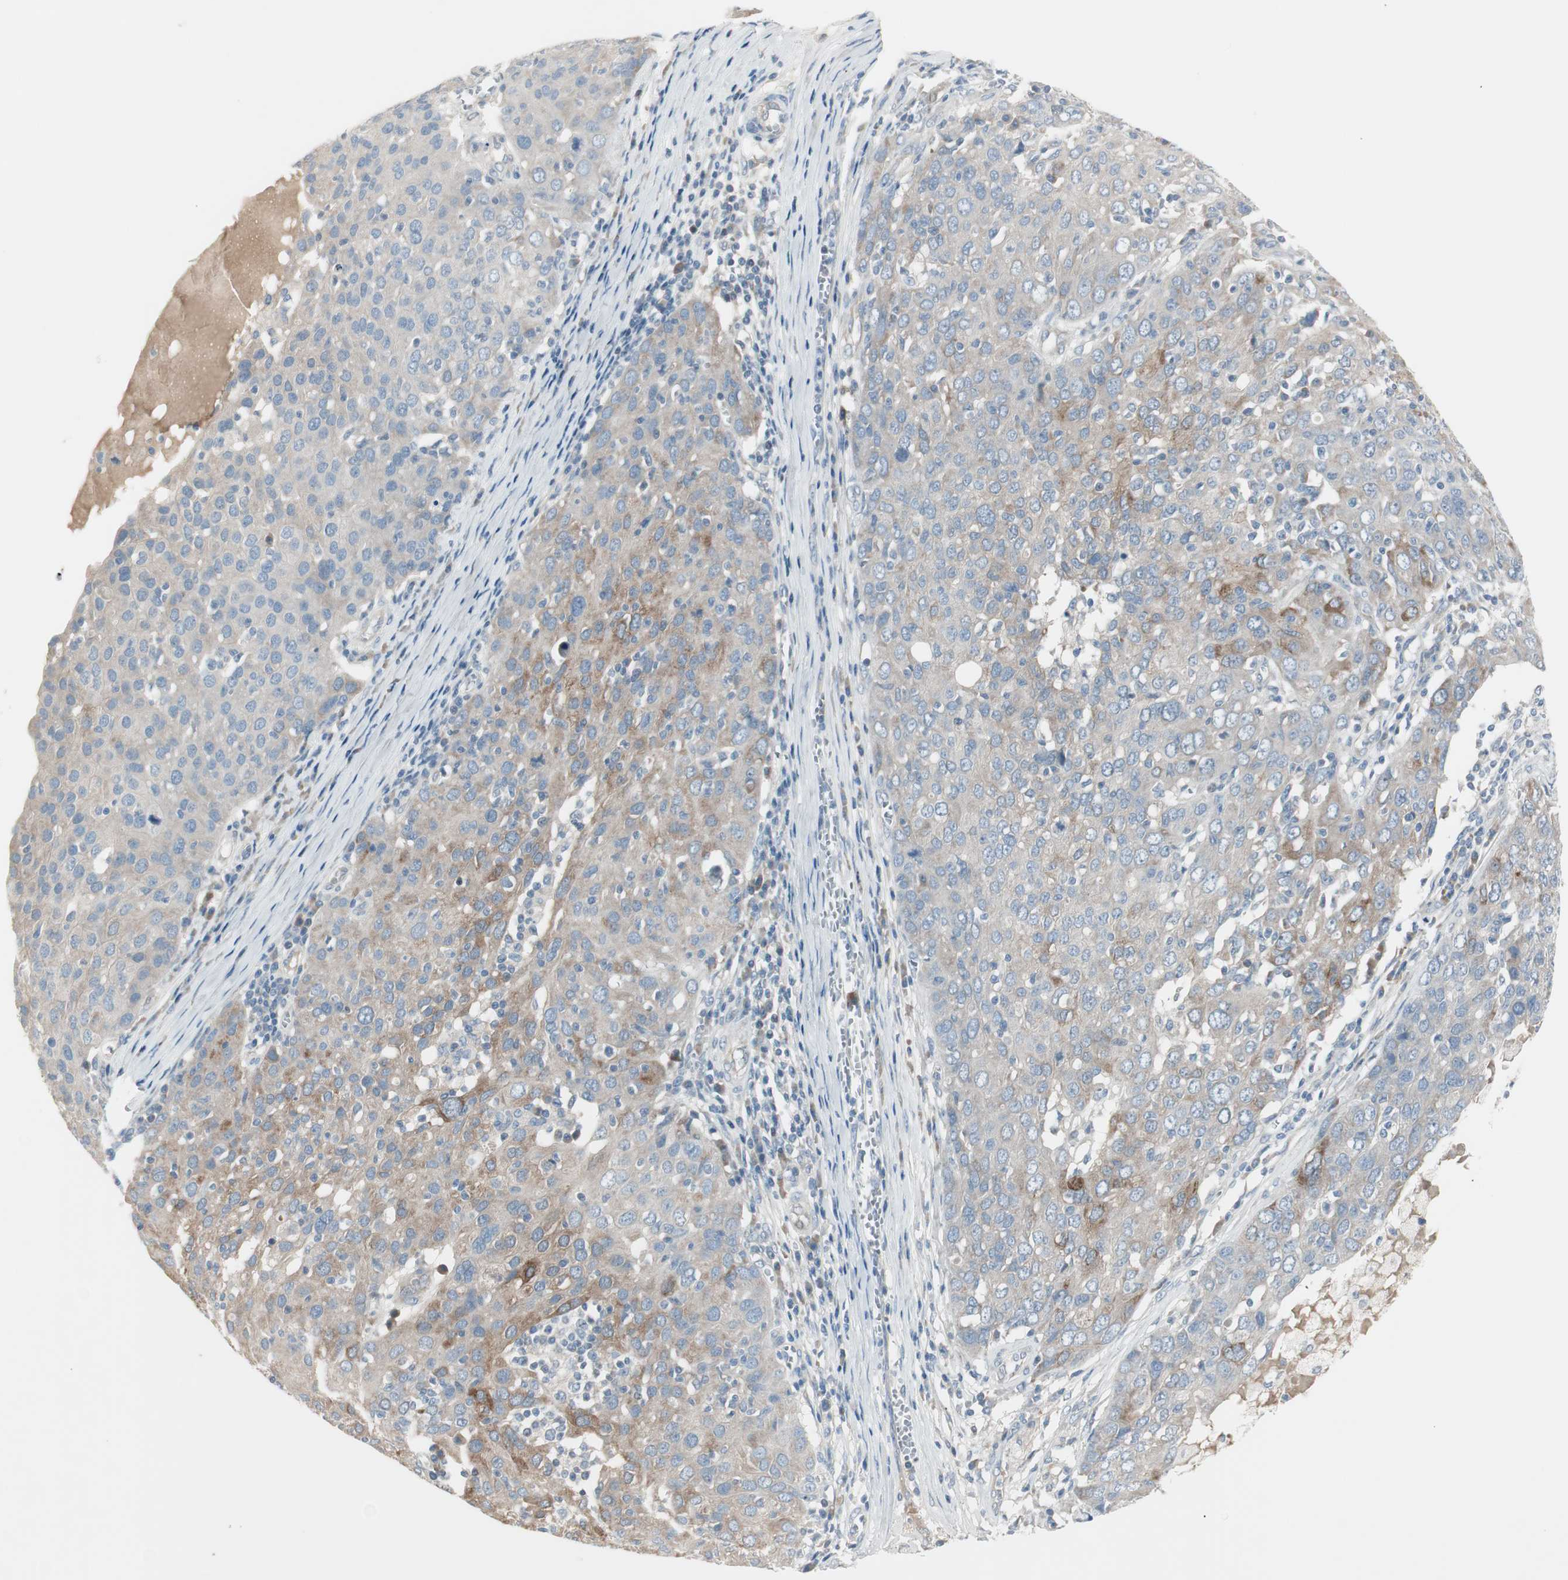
{"staining": {"intensity": "weak", "quantity": "25%-75%", "location": "cytoplasmic/membranous"}, "tissue": "ovarian cancer", "cell_type": "Tumor cells", "image_type": "cancer", "snomed": [{"axis": "morphology", "description": "Carcinoma, endometroid"}, {"axis": "topography", "description": "Ovary"}], "caption": "The immunohistochemical stain shows weak cytoplasmic/membranous staining in tumor cells of ovarian cancer tissue.", "gene": "MAPRE3", "patient": {"sex": "female", "age": 50}}